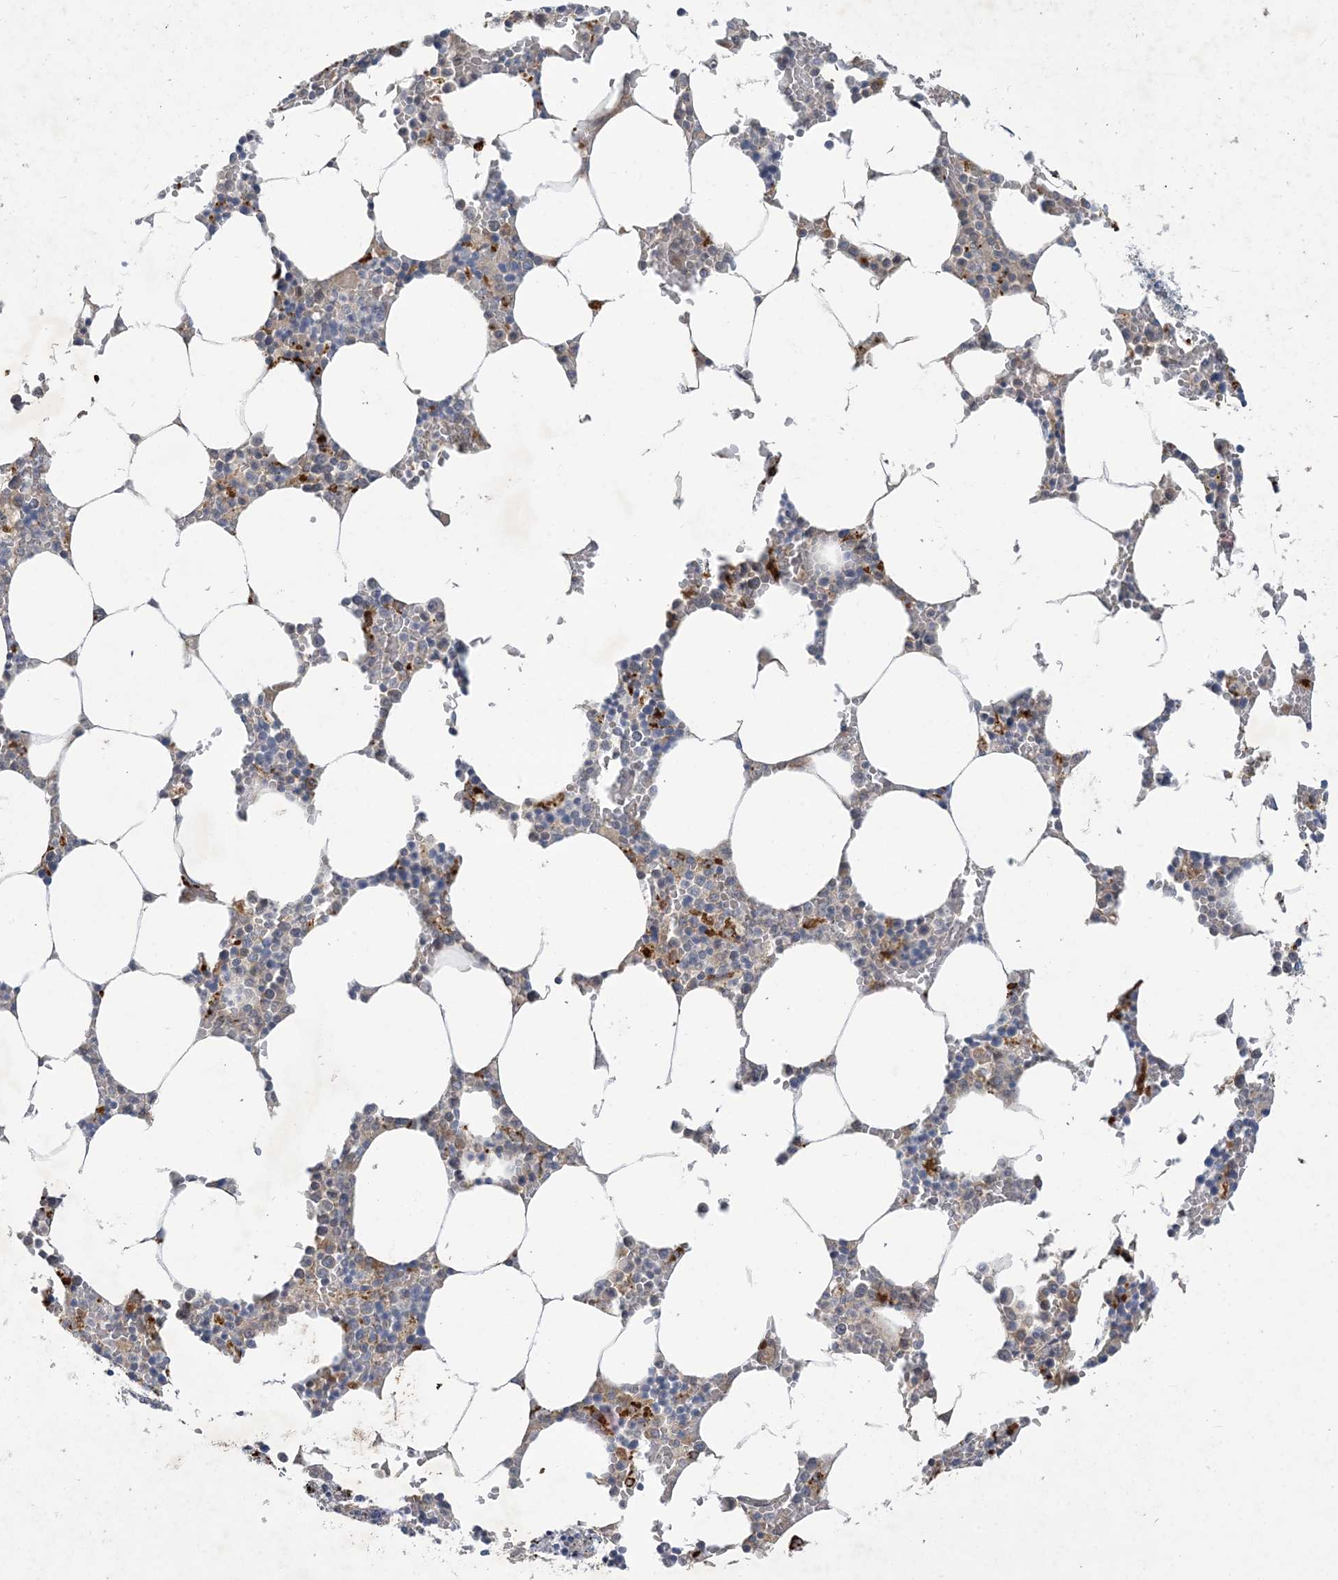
{"staining": {"intensity": "moderate", "quantity": "<25%", "location": "cytoplasmic/membranous"}, "tissue": "bone marrow", "cell_type": "Hematopoietic cells", "image_type": "normal", "snomed": [{"axis": "morphology", "description": "Normal tissue, NOS"}, {"axis": "topography", "description": "Bone marrow"}], "caption": "Protein staining of normal bone marrow exhibits moderate cytoplasmic/membranous expression in about <25% of hematopoietic cells.", "gene": "MRPS18A", "patient": {"sex": "male", "age": 70}}